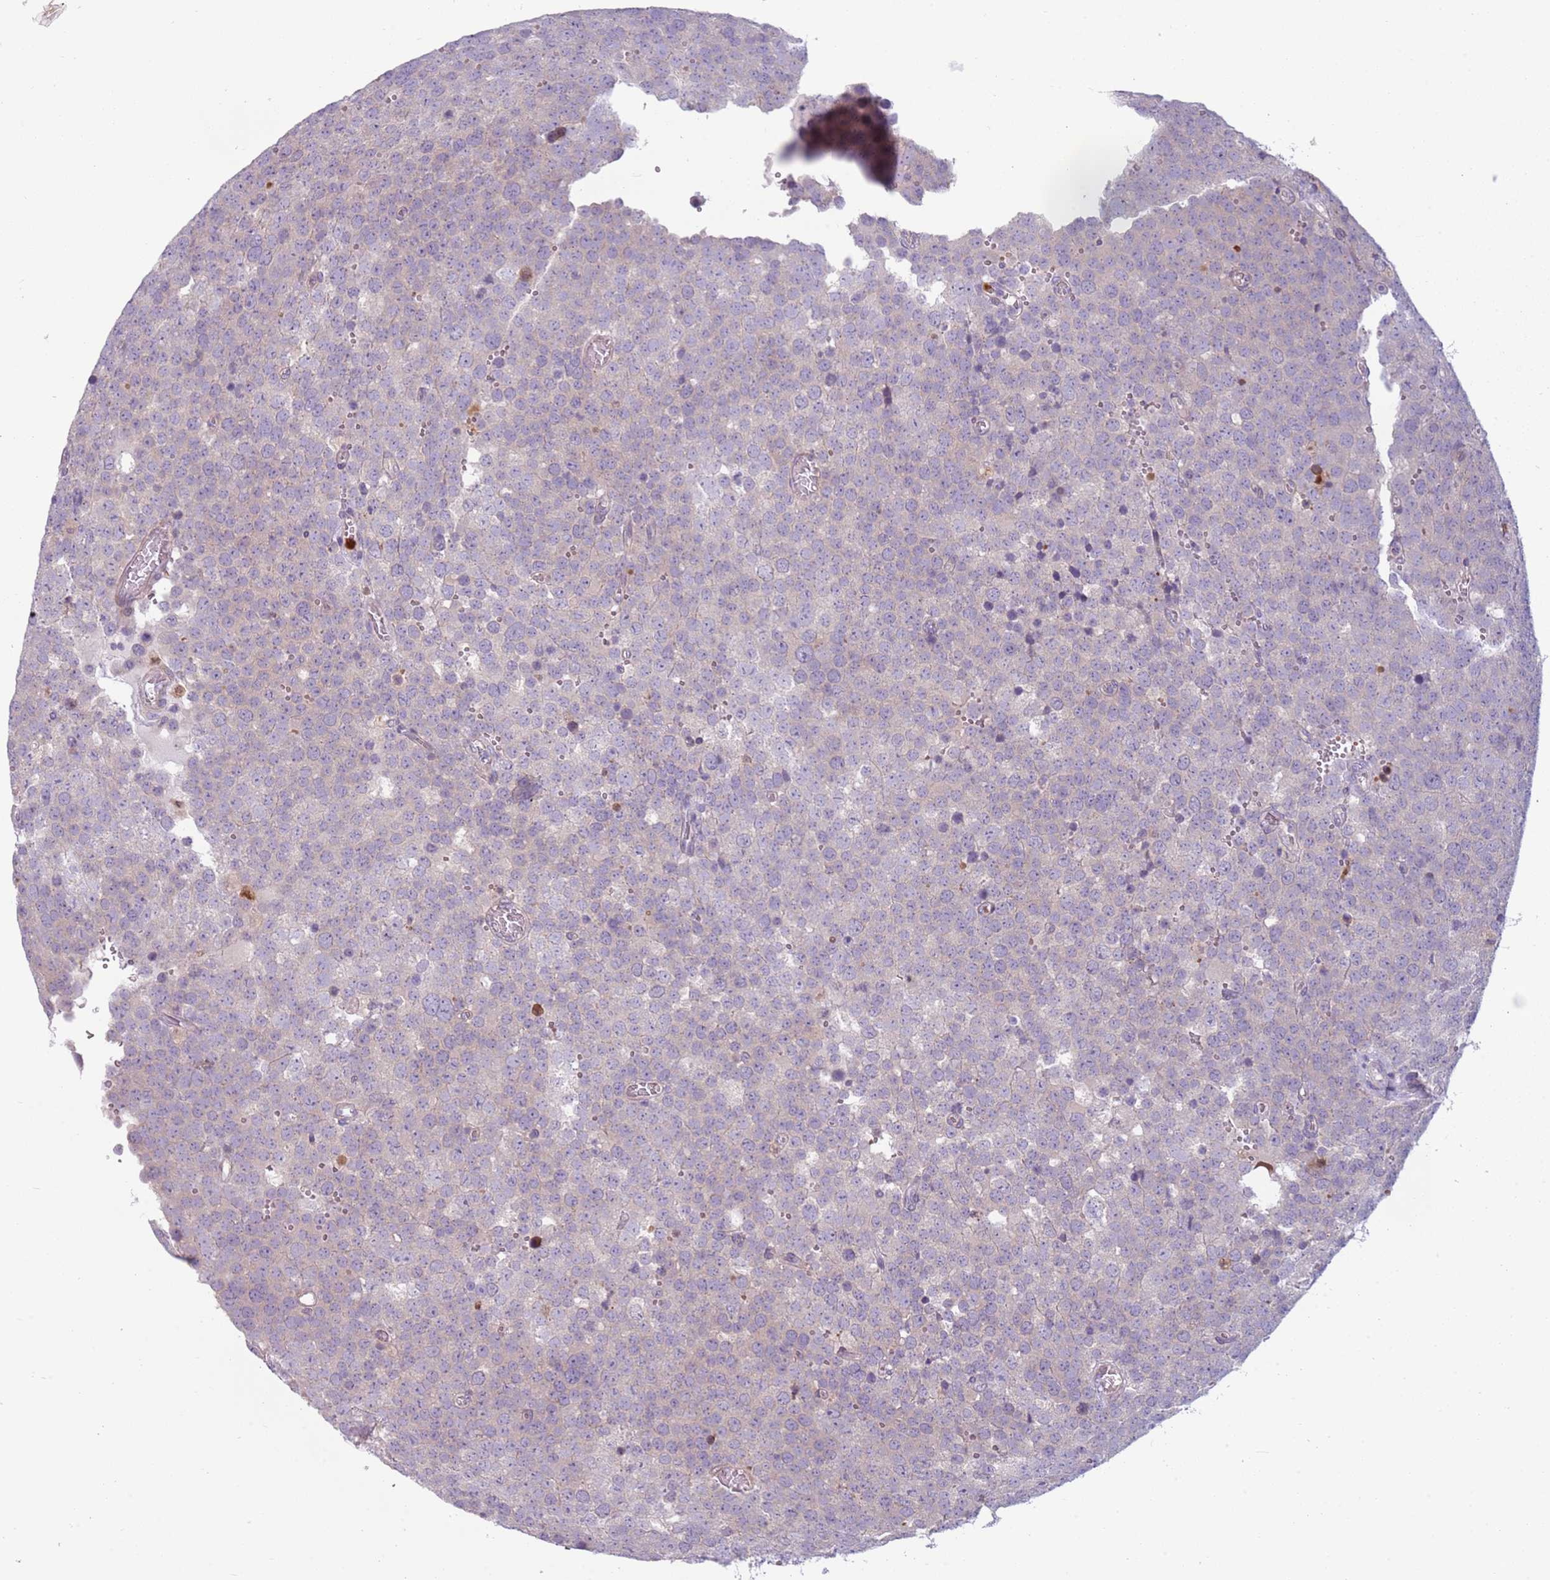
{"staining": {"intensity": "negative", "quantity": "none", "location": "none"}, "tissue": "testis cancer", "cell_type": "Tumor cells", "image_type": "cancer", "snomed": [{"axis": "morphology", "description": "Normal tissue, NOS"}, {"axis": "morphology", "description": "Seminoma, NOS"}, {"axis": "topography", "description": "Testis"}], "caption": "High power microscopy image of an immunohistochemistry histopathology image of seminoma (testis), revealing no significant staining in tumor cells. The staining is performed using DAB (3,3'-diaminobenzidine) brown chromogen with nuclei counter-stained in using hematoxylin.", "gene": "SPAG4", "patient": {"sex": "male", "age": 71}}